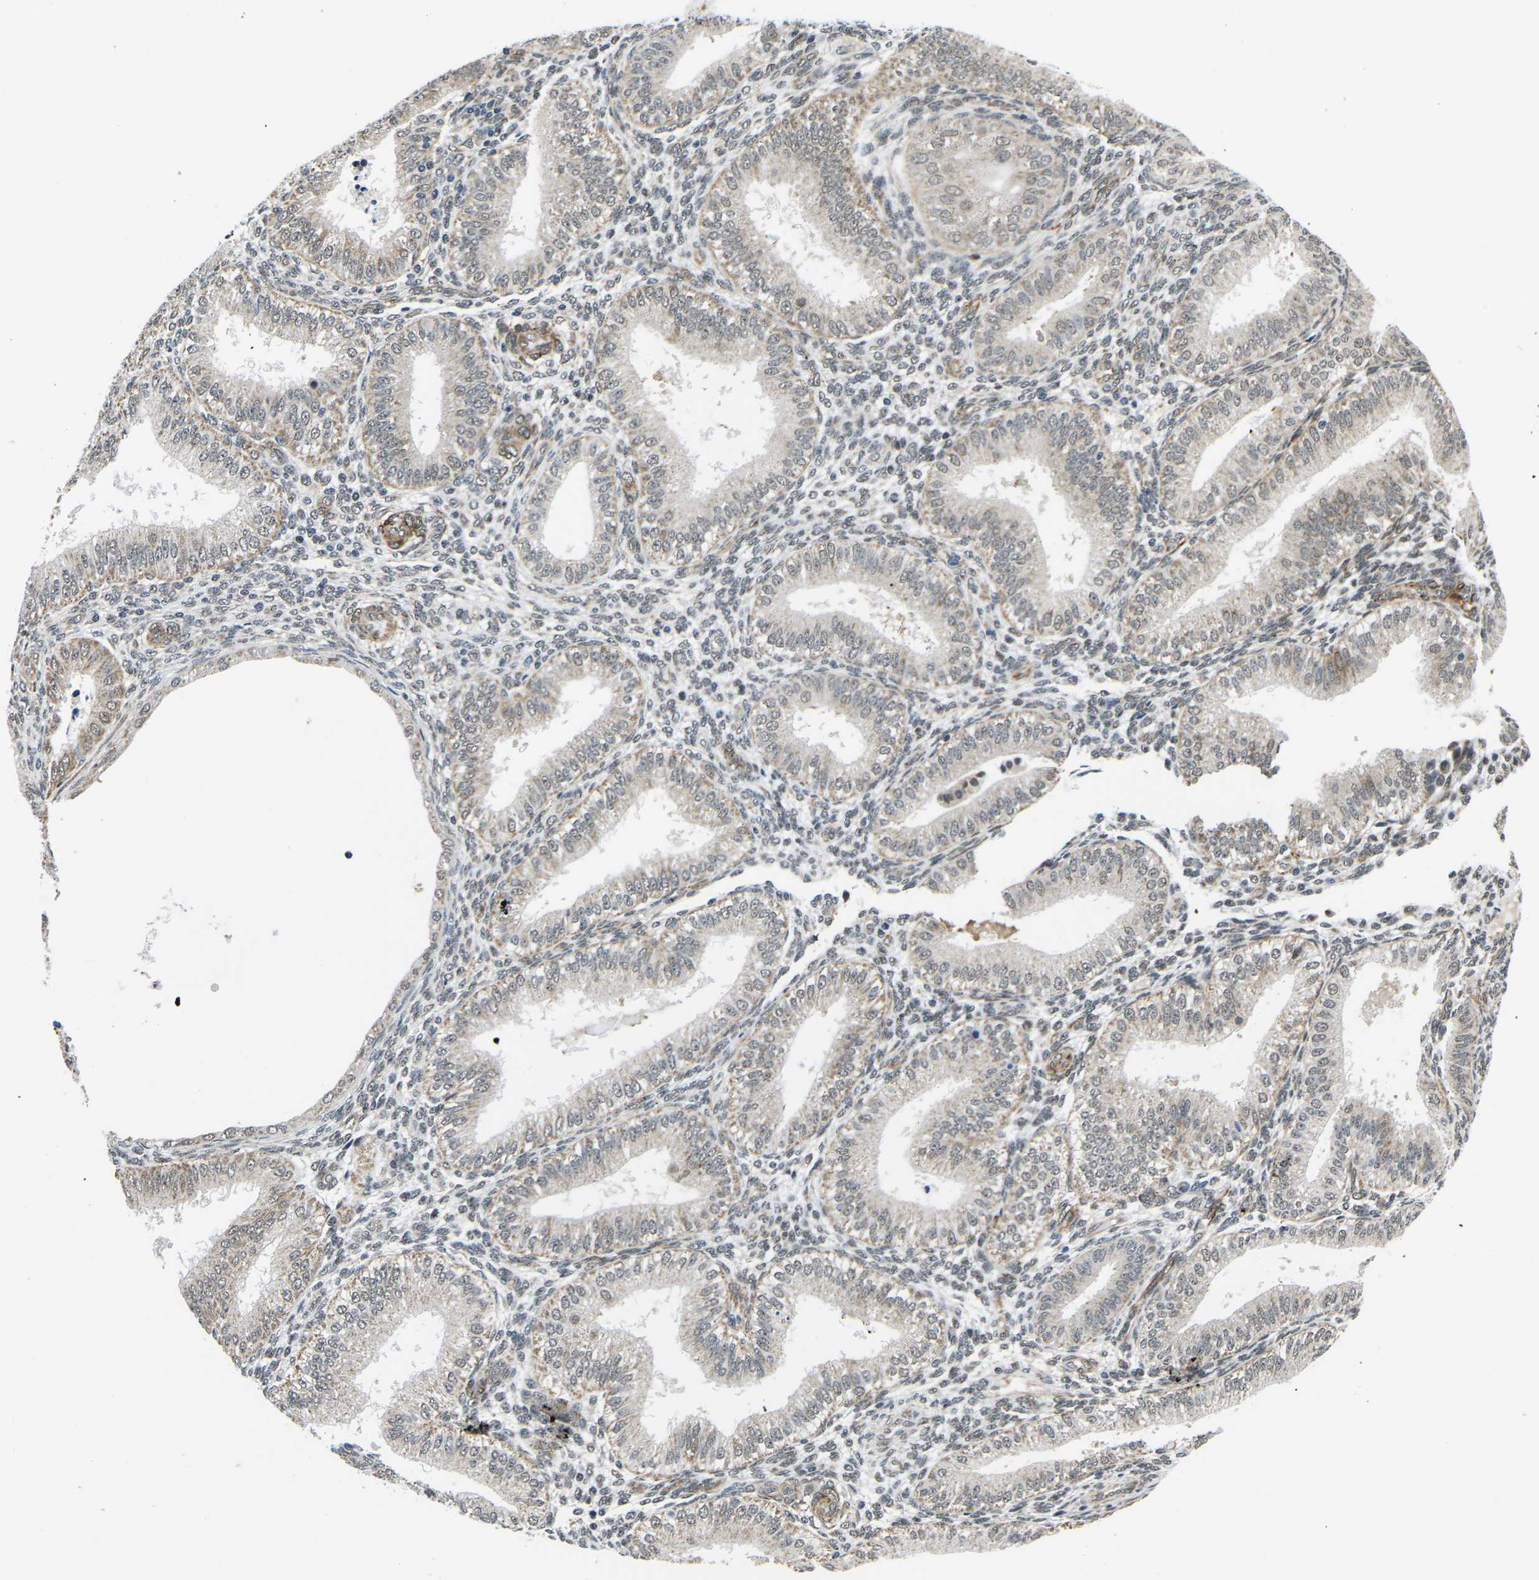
{"staining": {"intensity": "weak", "quantity": "<25%", "location": "cytoplasmic/membranous"}, "tissue": "endometrium", "cell_type": "Cells in endometrial stroma", "image_type": "normal", "snomed": [{"axis": "morphology", "description": "Normal tissue, NOS"}, {"axis": "topography", "description": "Endometrium"}], "caption": "Cells in endometrial stroma show no significant expression in unremarkable endometrium. The staining is performed using DAB brown chromogen with nuclei counter-stained in using hematoxylin.", "gene": "CCNE1", "patient": {"sex": "female", "age": 39}}